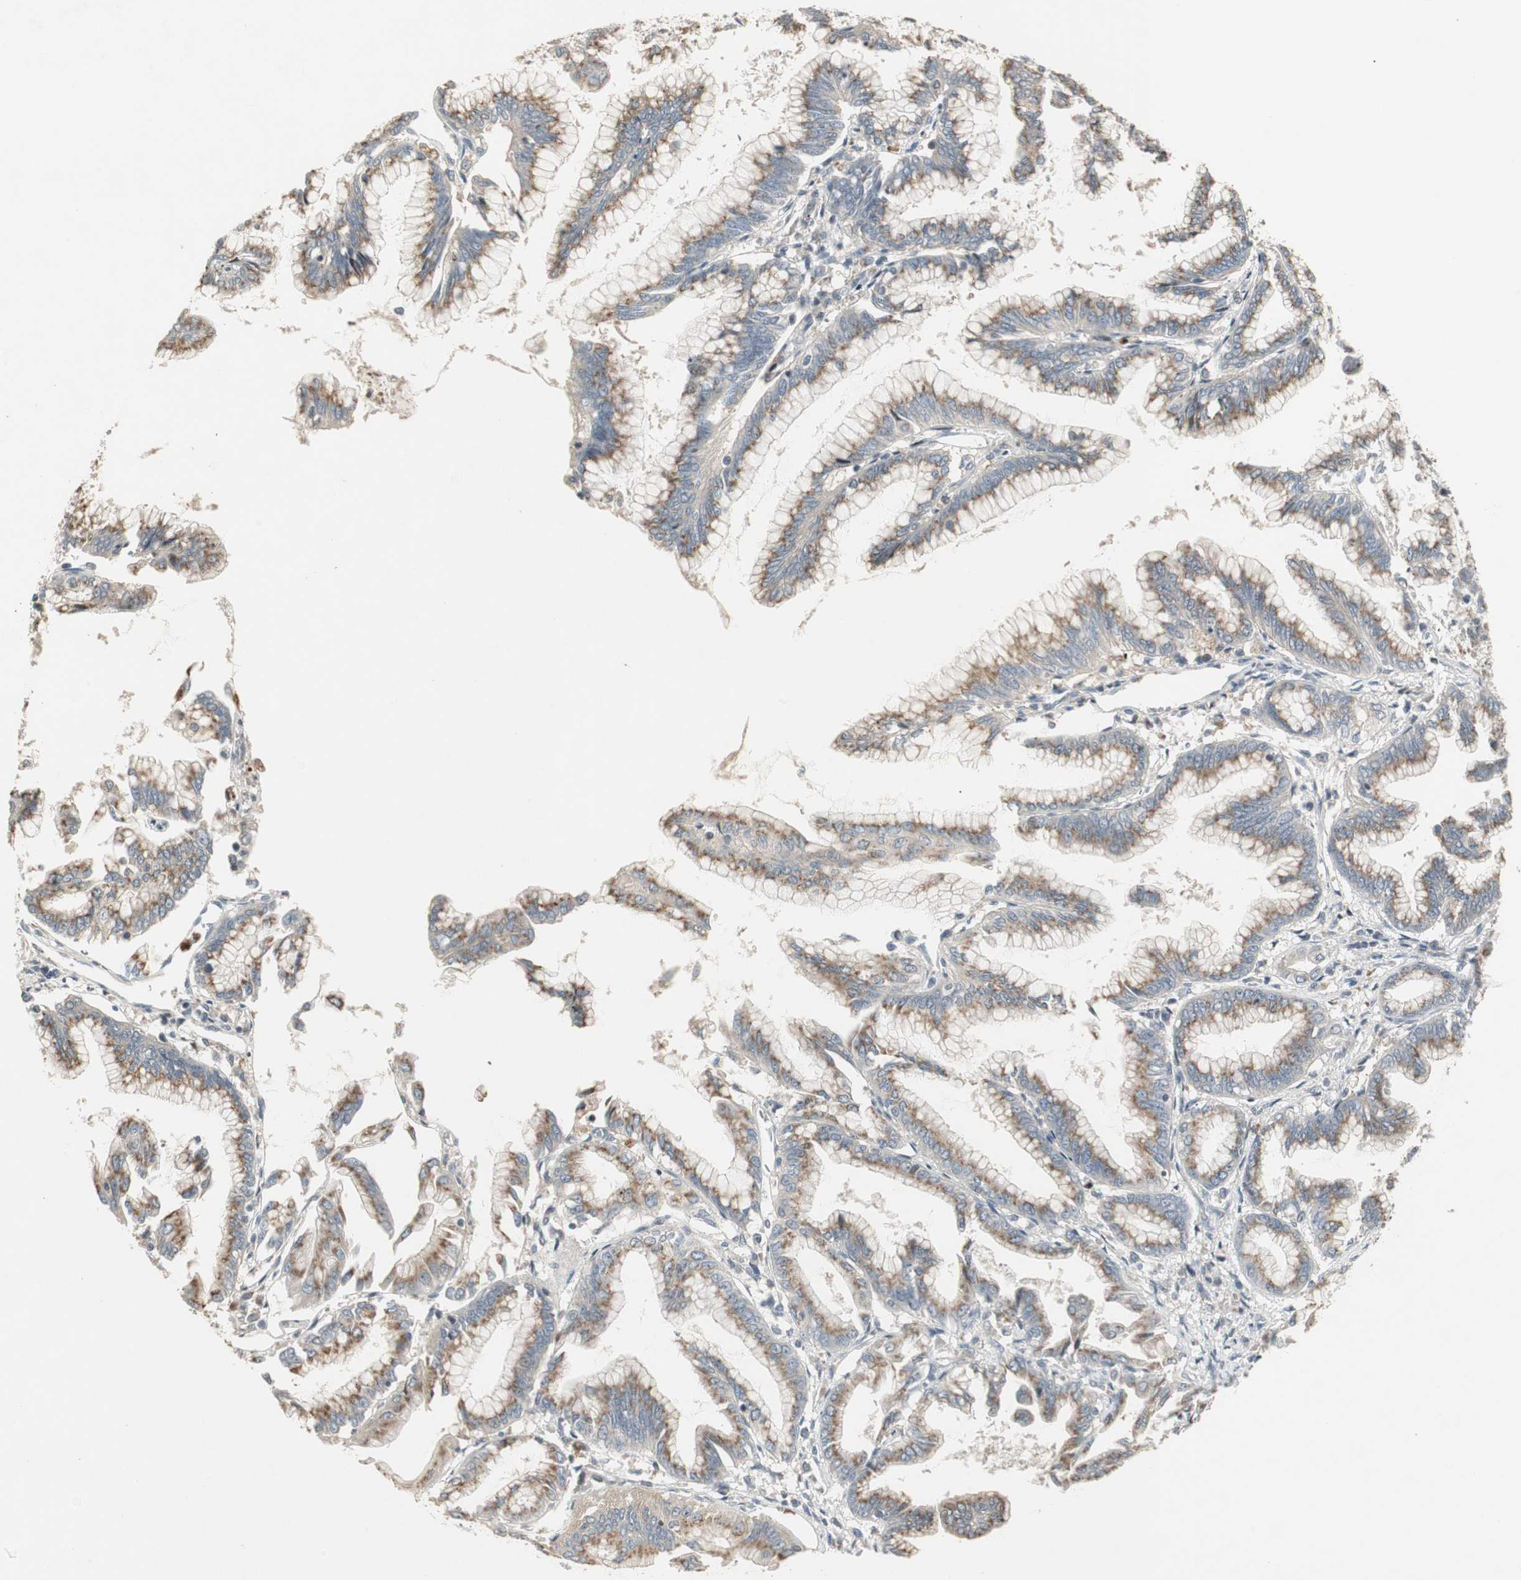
{"staining": {"intensity": "weak", "quantity": ">75%", "location": "cytoplasmic/membranous"}, "tissue": "pancreatic cancer", "cell_type": "Tumor cells", "image_type": "cancer", "snomed": [{"axis": "morphology", "description": "Adenocarcinoma, NOS"}, {"axis": "topography", "description": "Pancreas"}], "caption": "Approximately >75% of tumor cells in human pancreatic cancer (adenocarcinoma) display weak cytoplasmic/membranous protein staining as visualized by brown immunohistochemical staining.", "gene": "SNX4", "patient": {"sex": "female", "age": 64}}